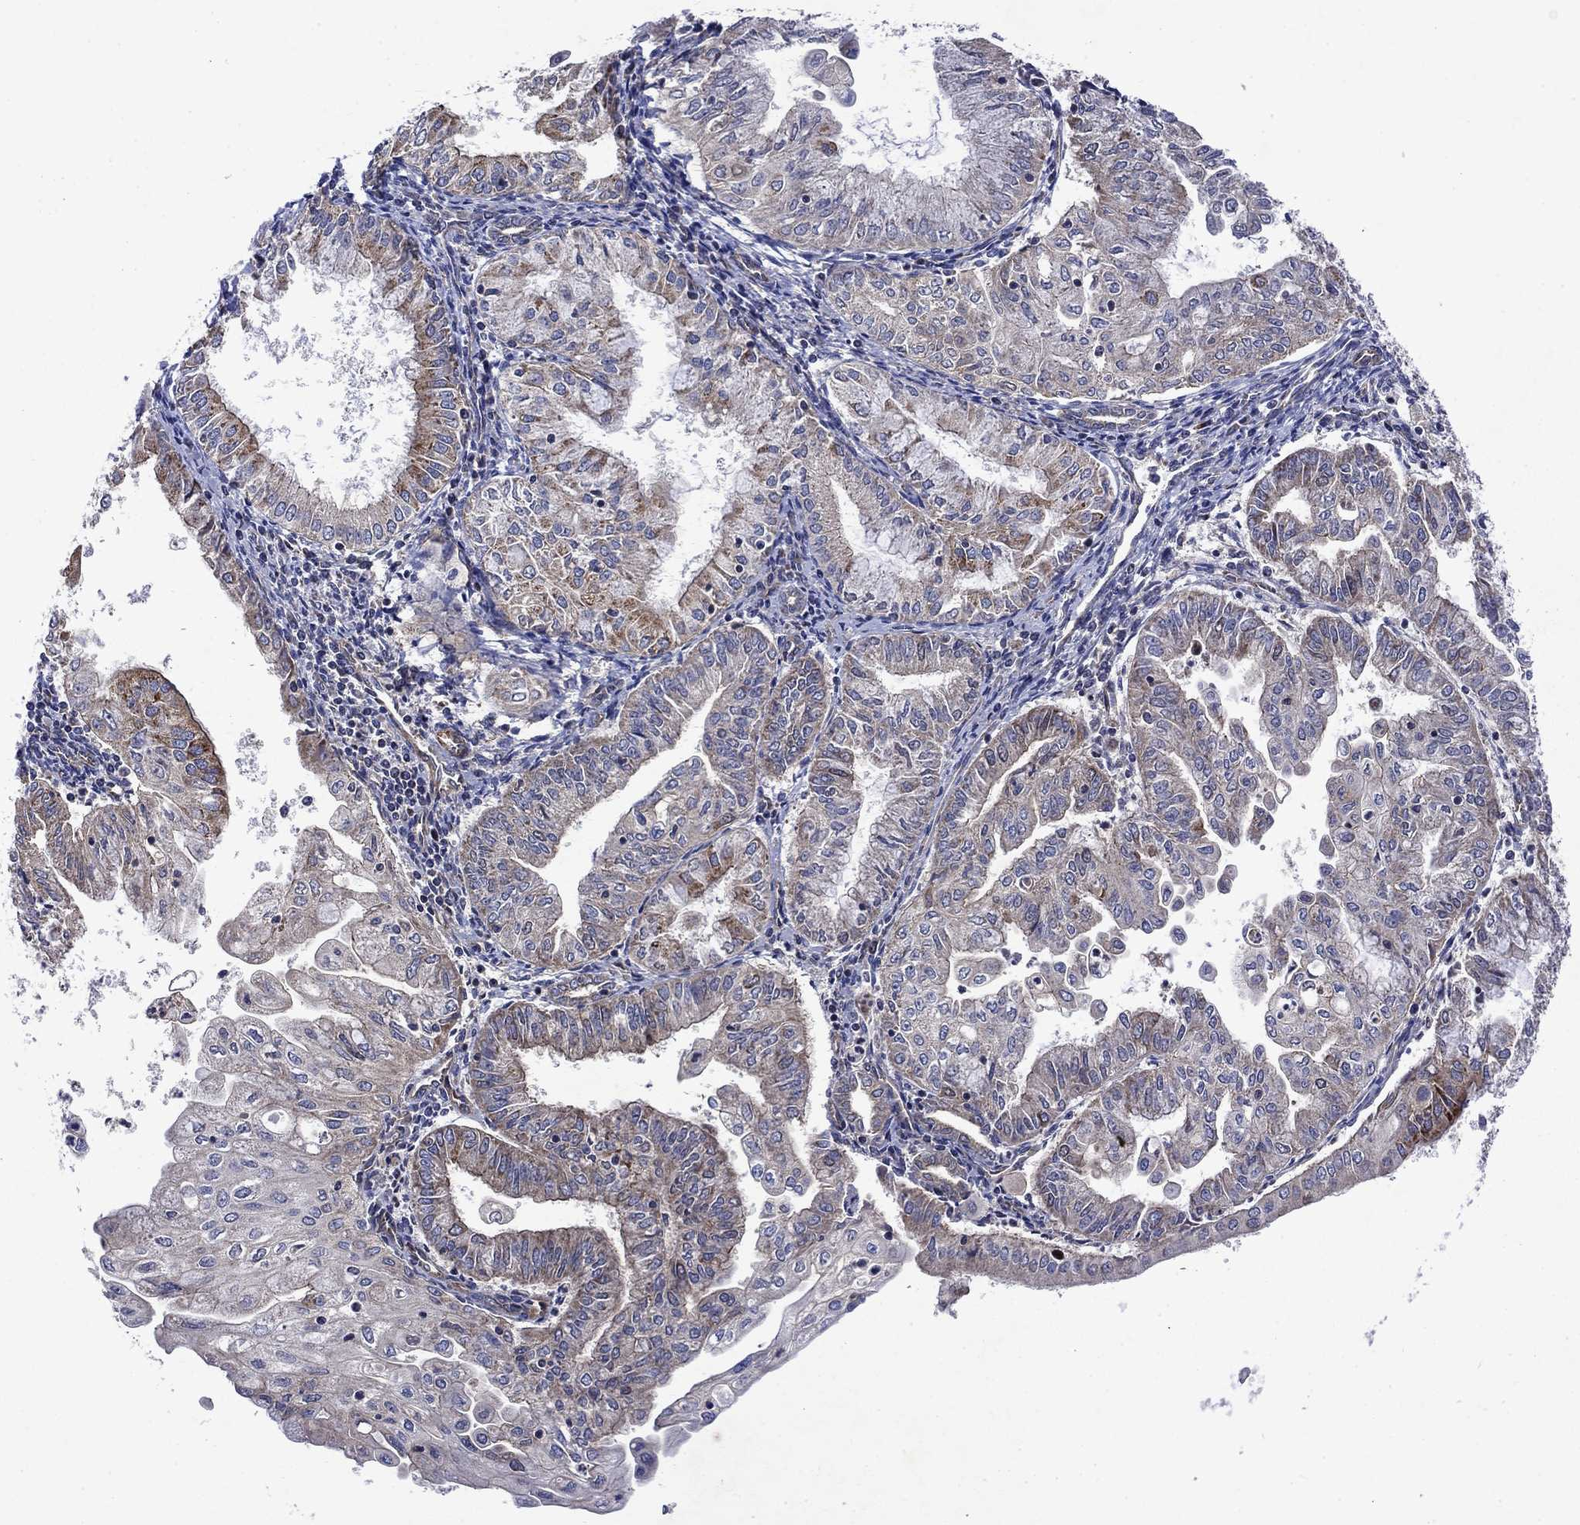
{"staining": {"intensity": "moderate", "quantity": "<25%", "location": "cytoplasmic/membranous"}, "tissue": "endometrial cancer", "cell_type": "Tumor cells", "image_type": "cancer", "snomed": [{"axis": "morphology", "description": "Adenocarcinoma, NOS"}, {"axis": "topography", "description": "Endometrium"}], "caption": "Immunohistochemistry (DAB) staining of human adenocarcinoma (endometrial) exhibits moderate cytoplasmic/membranous protein staining in about <25% of tumor cells. (DAB (3,3'-diaminobenzidine) IHC, brown staining for protein, blue staining for nuclei).", "gene": "KIF22", "patient": {"sex": "female", "age": 56}}